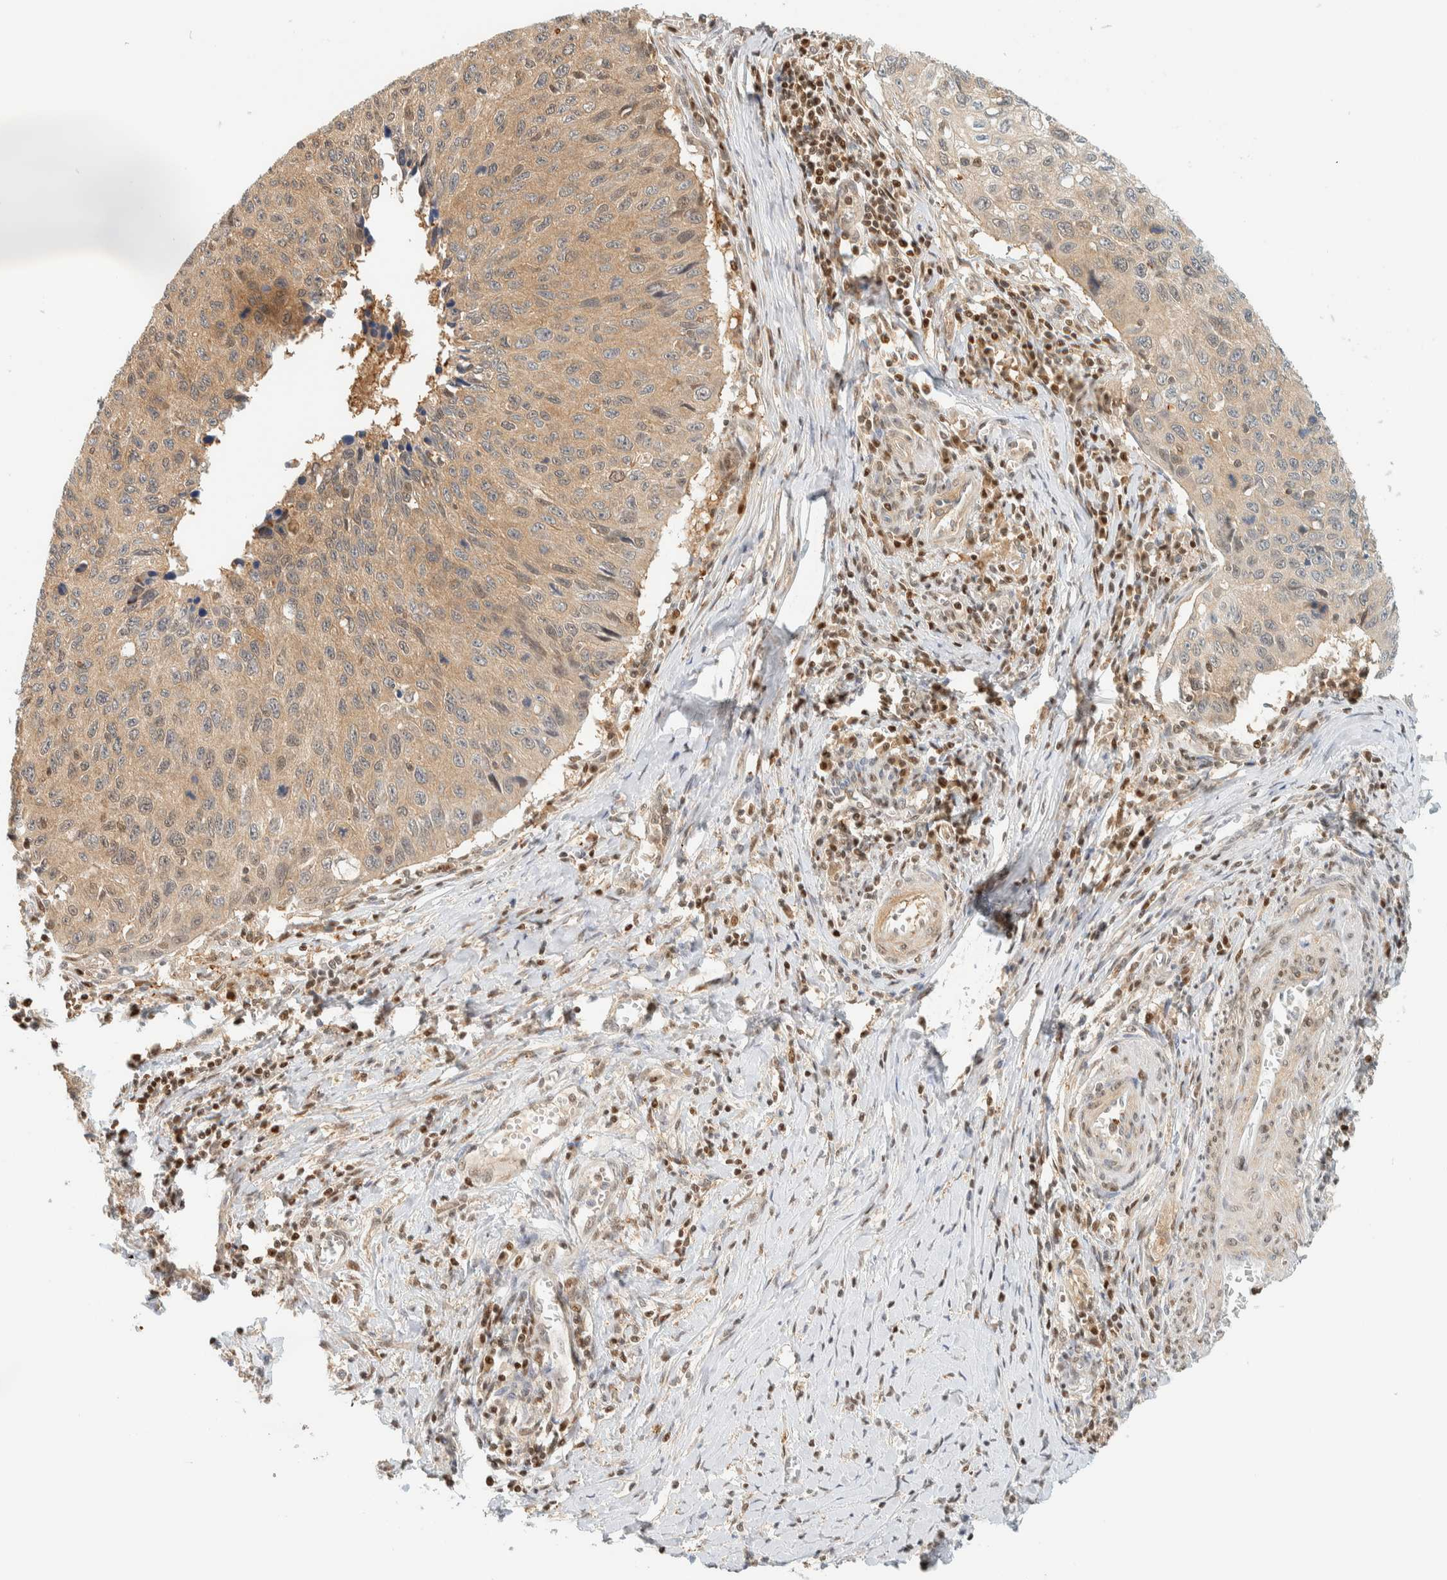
{"staining": {"intensity": "weak", "quantity": "25%-75%", "location": "cytoplasmic/membranous,nuclear"}, "tissue": "cervical cancer", "cell_type": "Tumor cells", "image_type": "cancer", "snomed": [{"axis": "morphology", "description": "Squamous cell carcinoma, NOS"}, {"axis": "topography", "description": "Cervix"}], "caption": "Tumor cells demonstrate weak cytoplasmic/membranous and nuclear expression in approximately 25%-75% of cells in cervical squamous cell carcinoma.", "gene": "ZBTB37", "patient": {"sex": "female", "age": 53}}